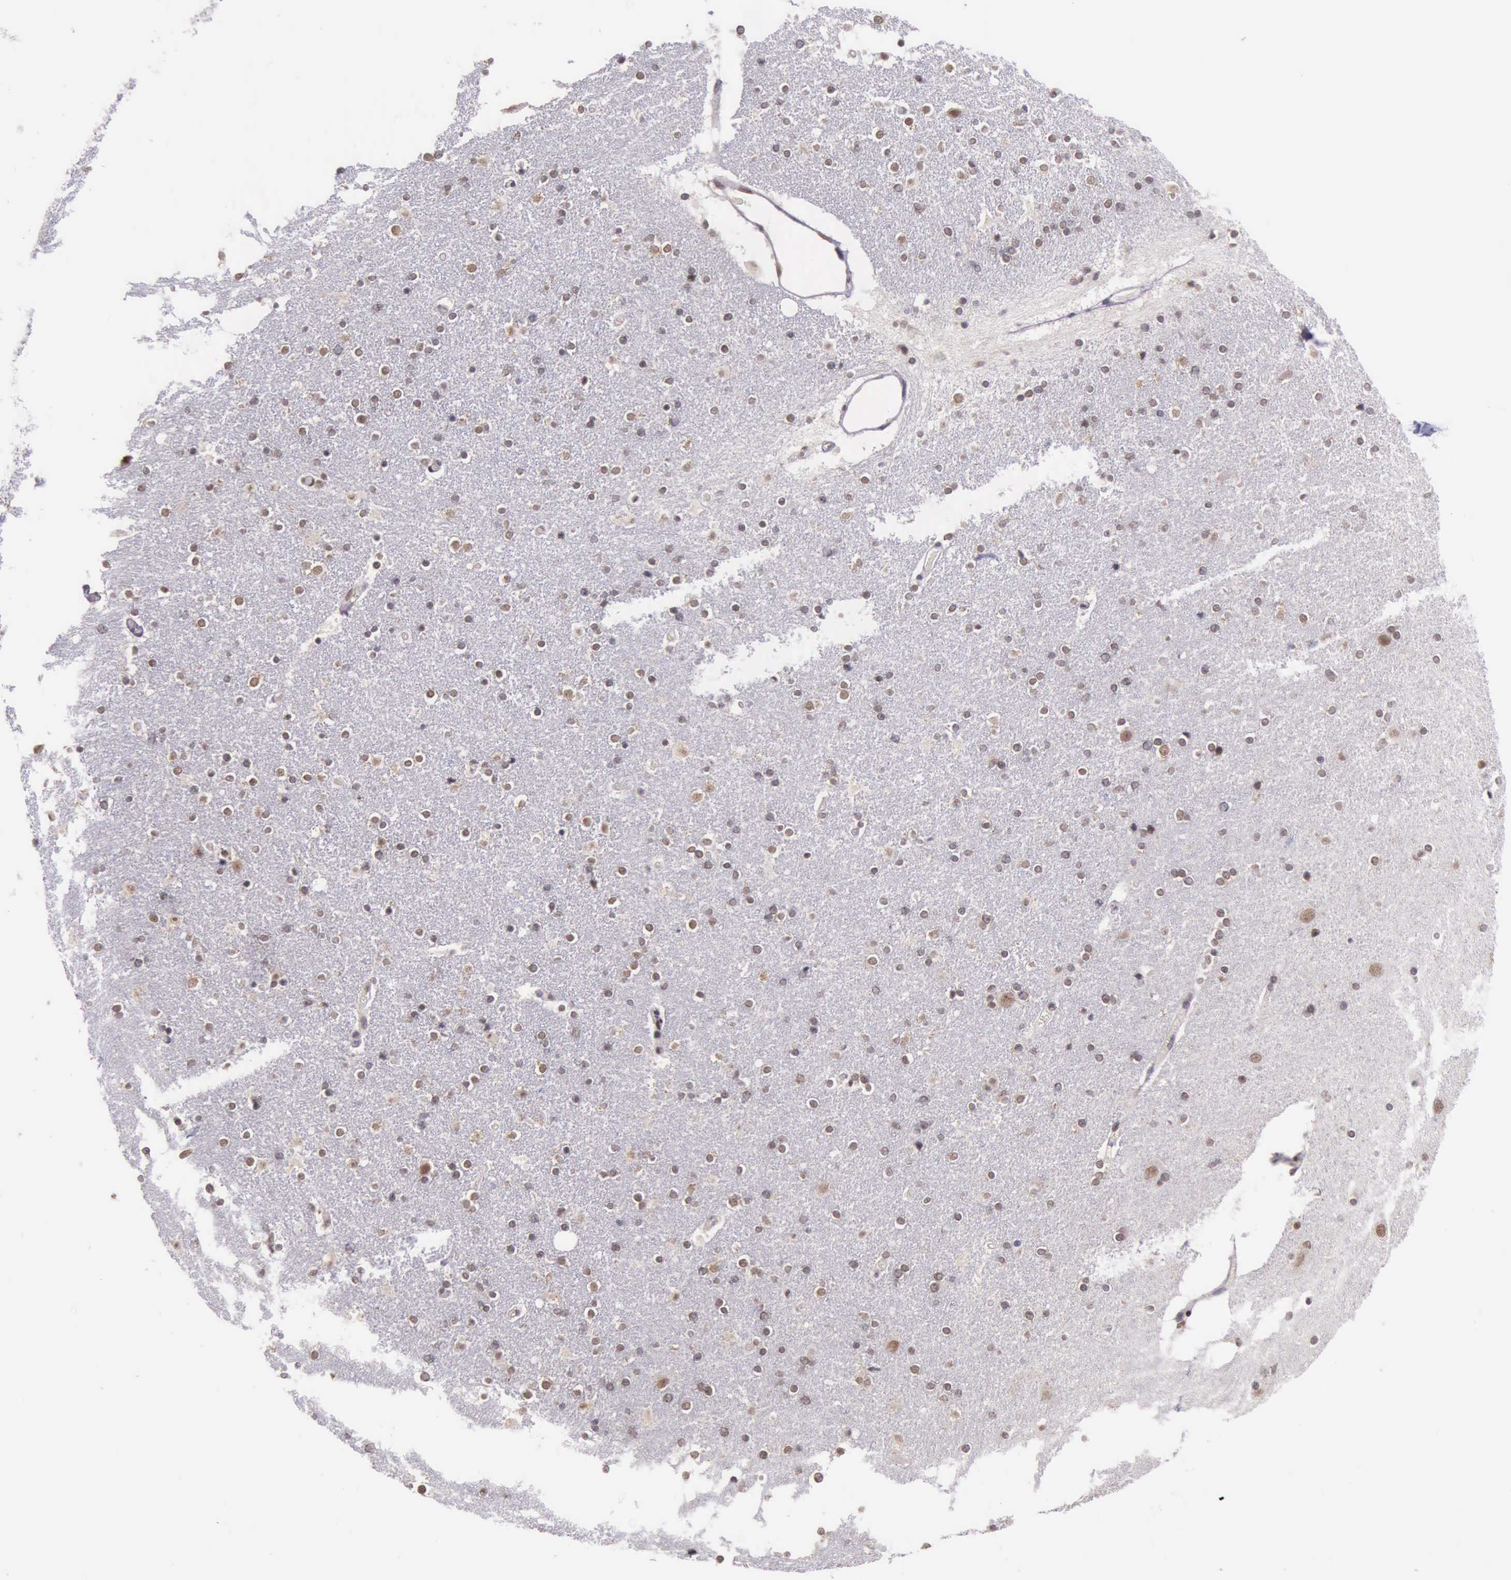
{"staining": {"intensity": "weak", "quantity": "25%-75%", "location": "nuclear"}, "tissue": "caudate", "cell_type": "Glial cells", "image_type": "normal", "snomed": [{"axis": "morphology", "description": "Normal tissue, NOS"}, {"axis": "topography", "description": "Lateral ventricle wall"}], "caption": "Approximately 25%-75% of glial cells in unremarkable human caudate reveal weak nuclear protein expression as visualized by brown immunohistochemical staining.", "gene": "PRPF39", "patient": {"sex": "female", "age": 54}}